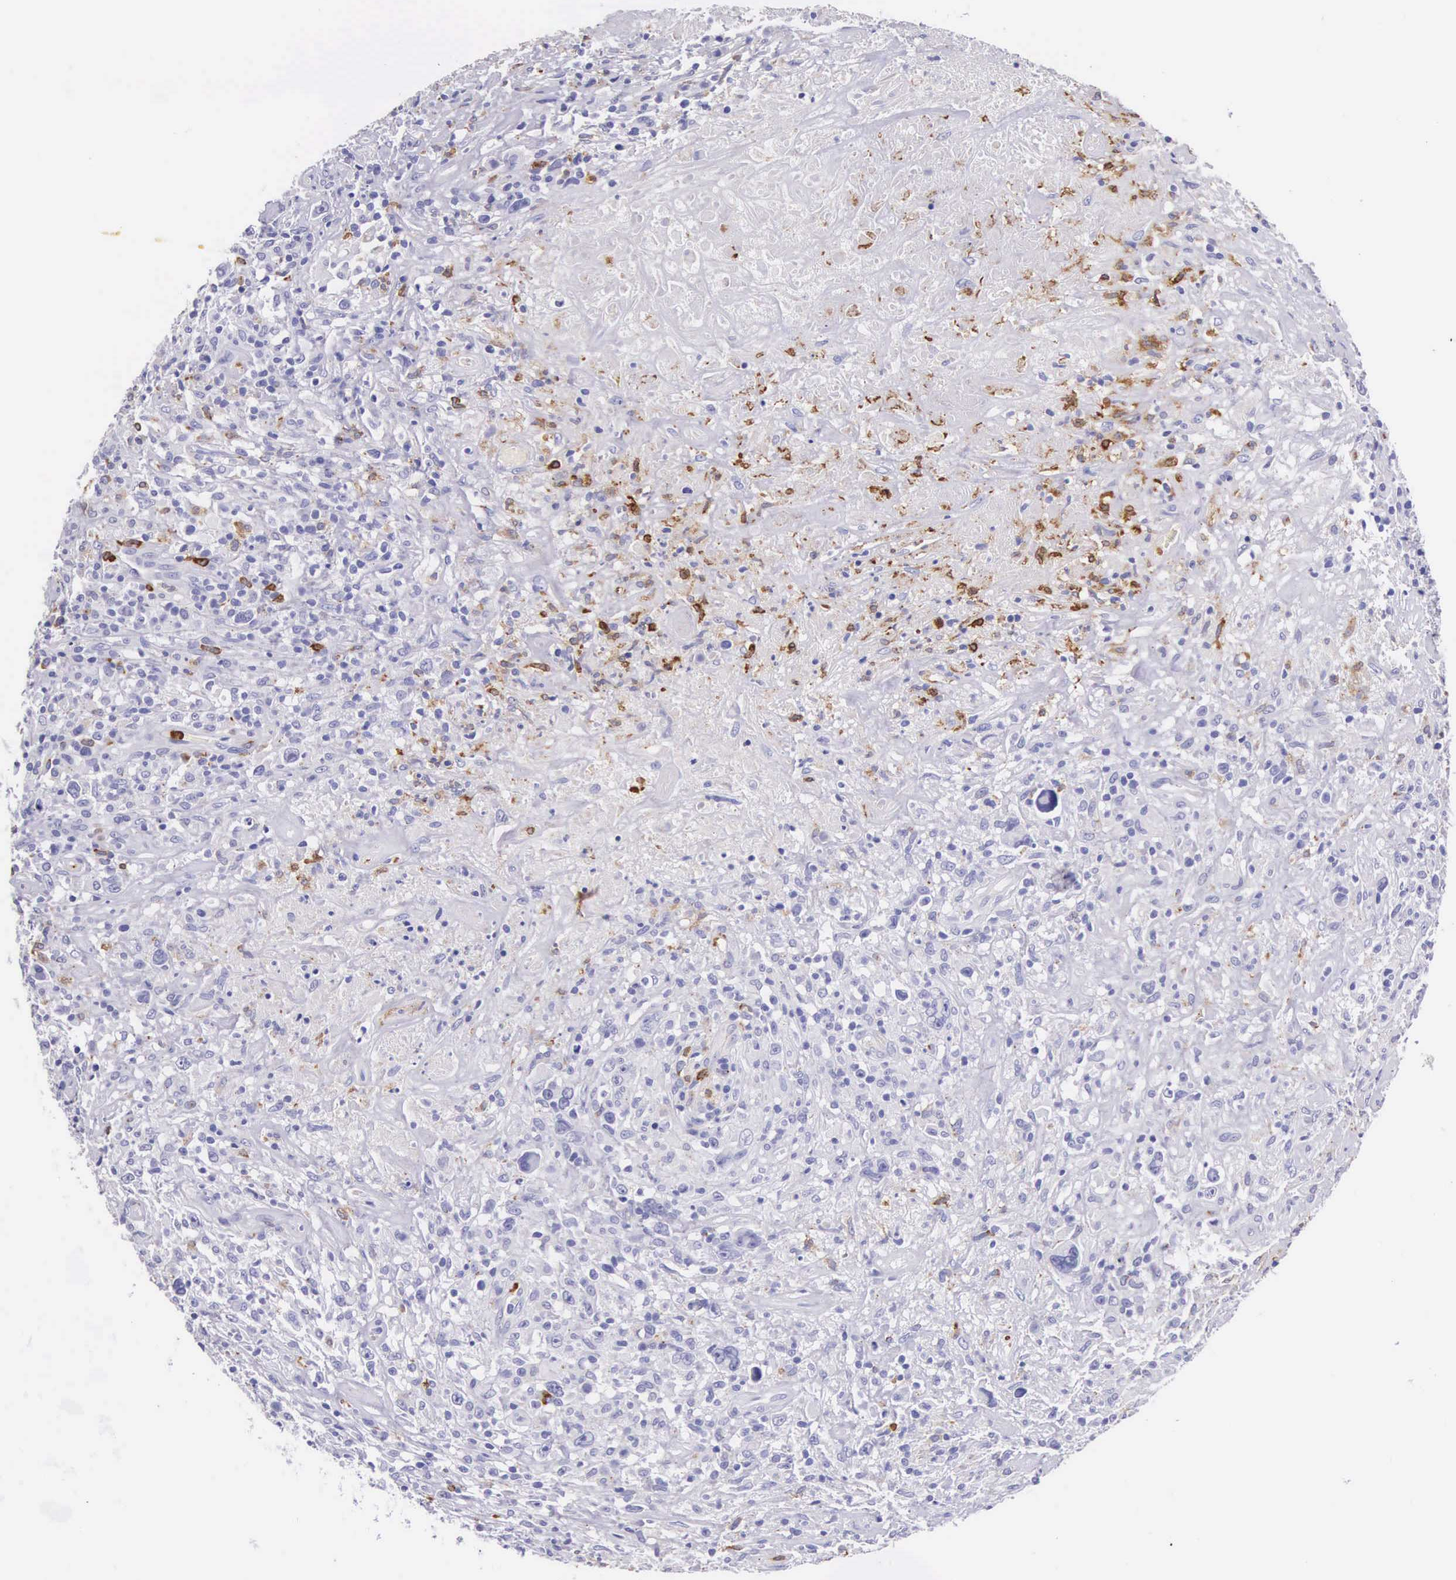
{"staining": {"intensity": "negative", "quantity": "none", "location": "none"}, "tissue": "lymphoma", "cell_type": "Tumor cells", "image_type": "cancer", "snomed": [{"axis": "morphology", "description": "Hodgkin's disease, NOS"}, {"axis": "topography", "description": "Lymph node"}], "caption": "A high-resolution image shows immunohistochemistry (IHC) staining of lymphoma, which displays no significant positivity in tumor cells. The staining was performed using DAB to visualize the protein expression in brown, while the nuclei were stained in blue with hematoxylin (Magnification: 20x).", "gene": "FCN1", "patient": {"sex": "male", "age": 46}}